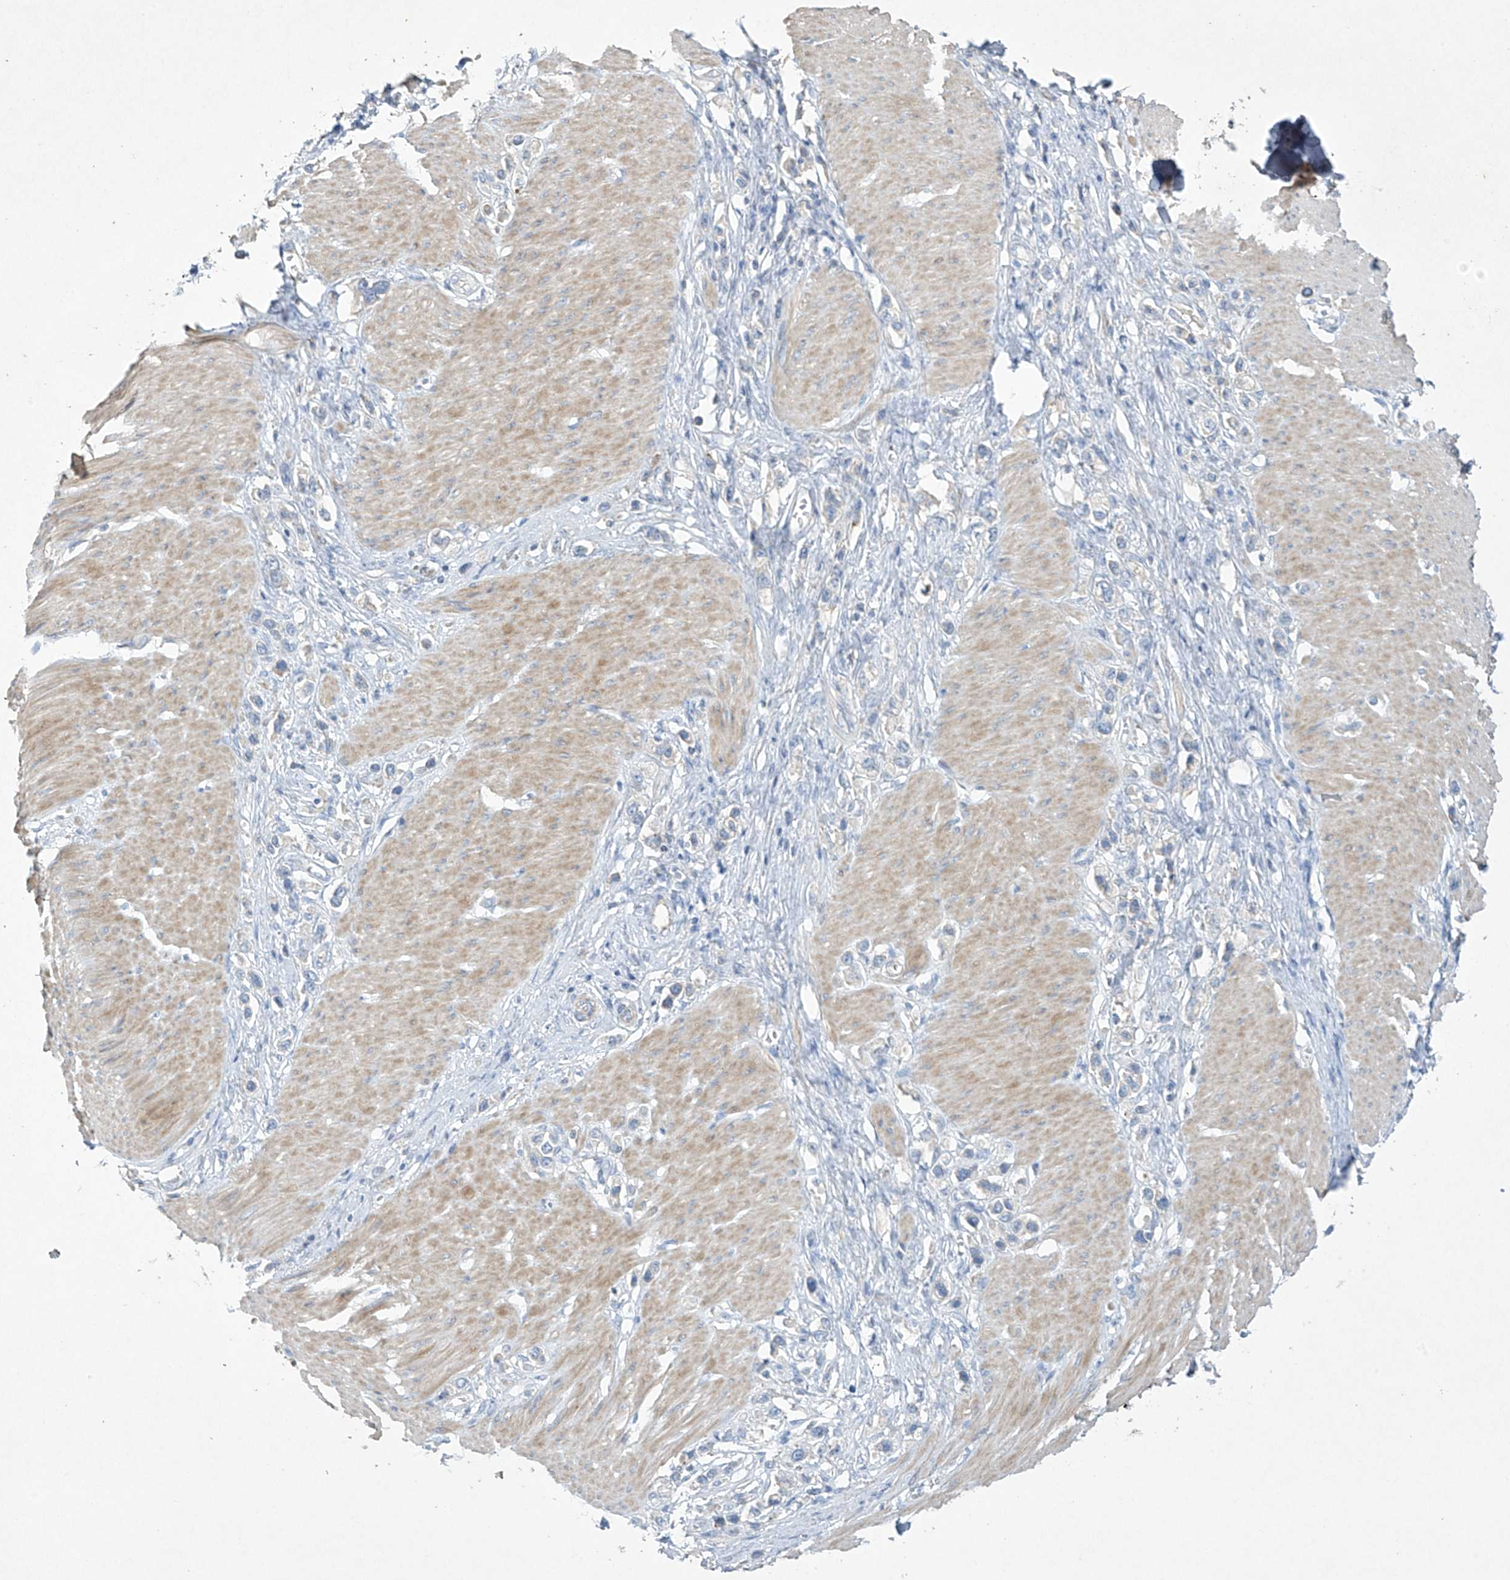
{"staining": {"intensity": "negative", "quantity": "none", "location": "none"}, "tissue": "stomach cancer", "cell_type": "Tumor cells", "image_type": "cancer", "snomed": [{"axis": "morphology", "description": "Normal tissue, NOS"}, {"axis": "morphology", "description": "Adenocarcinoma, NOS"}, {"axis": "topography", "description": "Stomach, upper"}, {"axis": "topography", "description": "Stomach"}], "caption": "This is an immunohistochemistry image of human stomach adenocarcinoma. There is no positivity in tumor cells.", "gene": "PRSS12", "patient": {"sex": "female", "age": 65}}